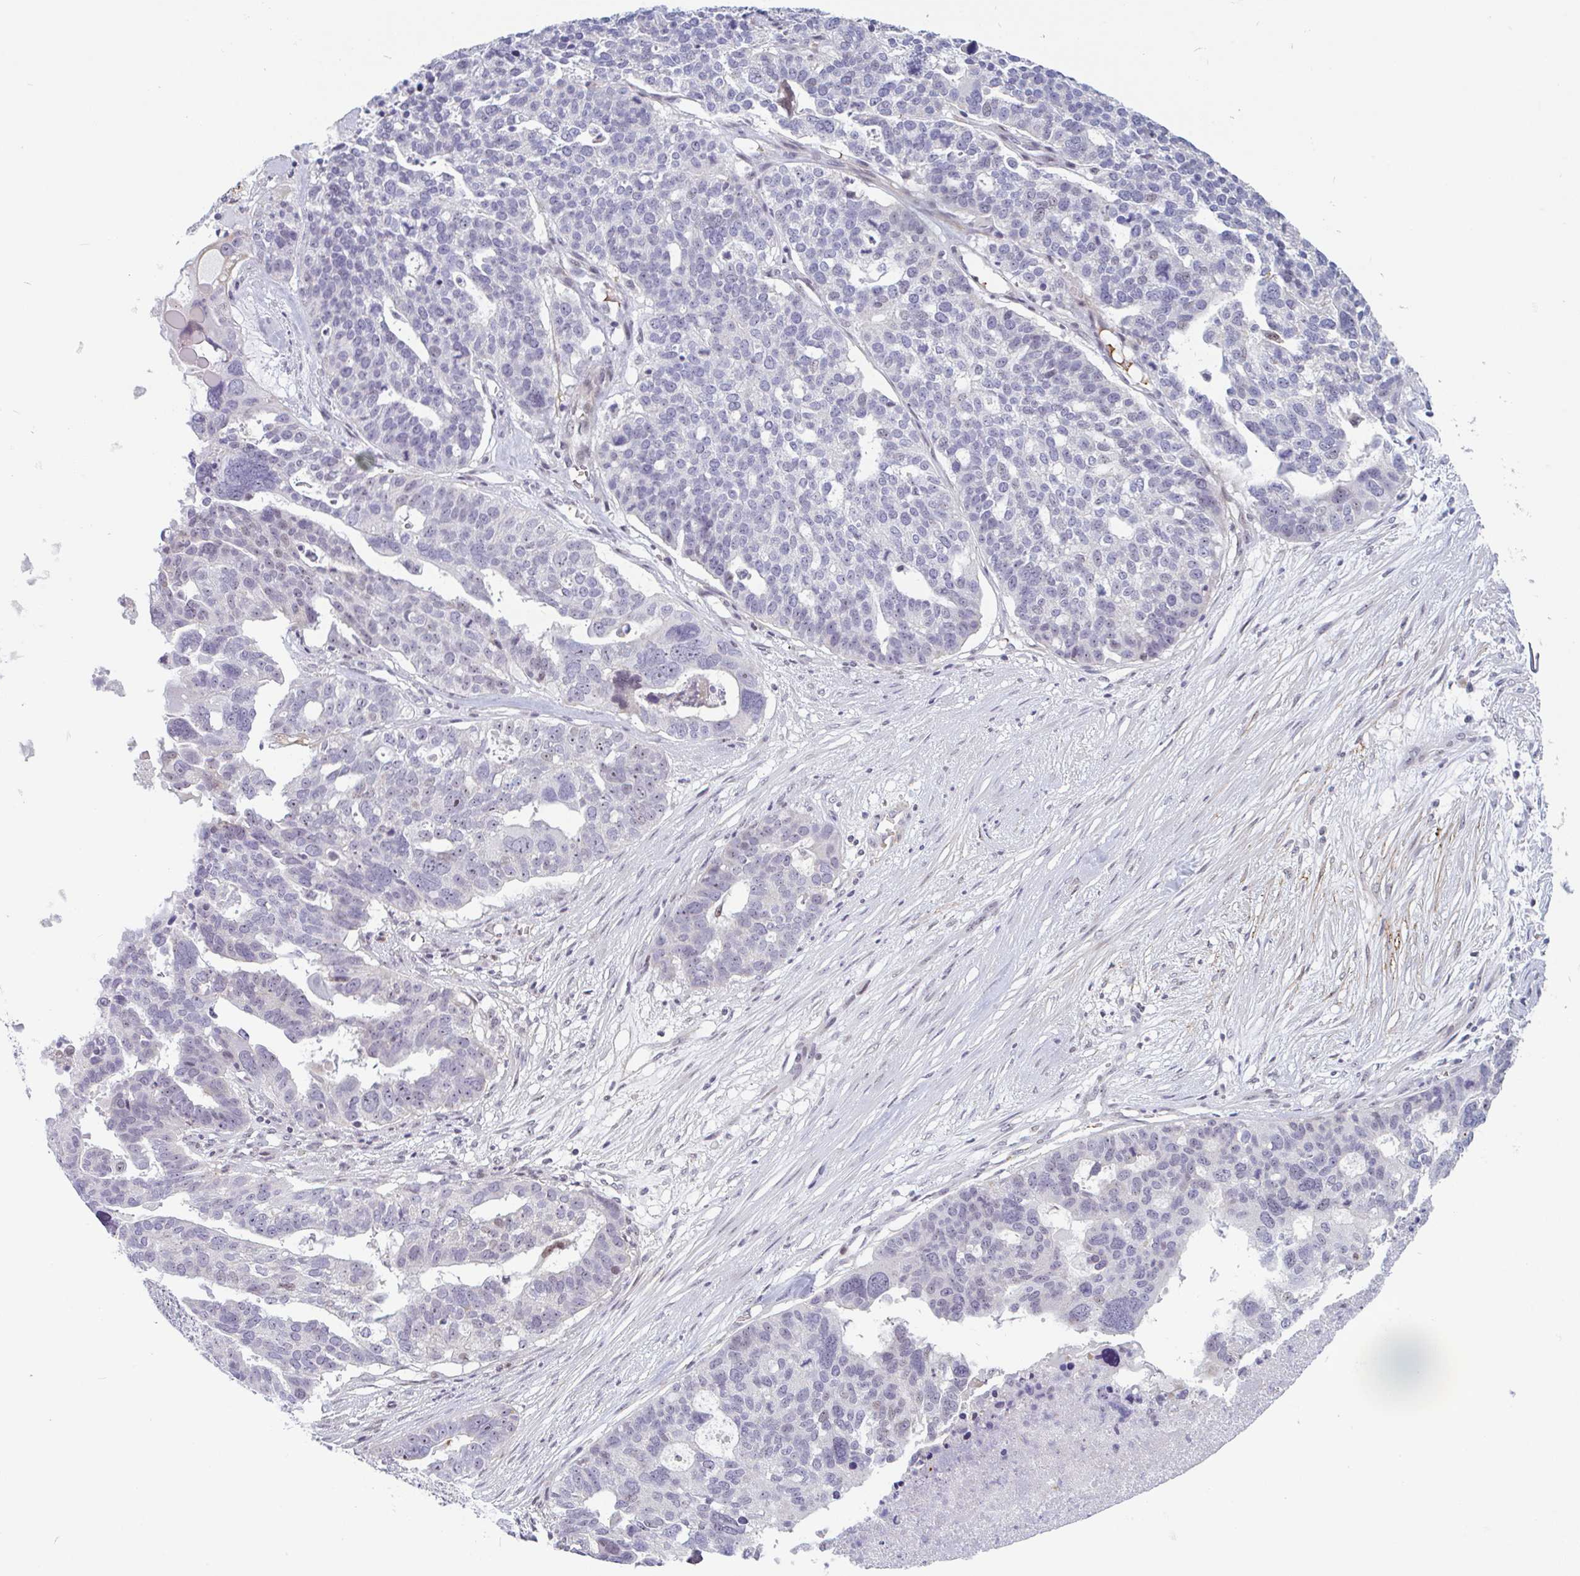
{"staining": {"intensity": "negative", "quantity": "none", "location": "none"}, "tissue": "ovarian cancer", "cell_type": "Tumor cells", "image_type": "cancer", "snomed": [{"axis": "morphology", "description": "Cystadenocarcinoma, serous, NOS"}, {"axis": "topography", "description": "Ovary"}], "caption": "This is a image of immunohistochemistry staining of ovarian cancer, which shows no positivity in tumor cells.", "gene": "TMEM119", "patient": {"sex": "female", "age": 59}}